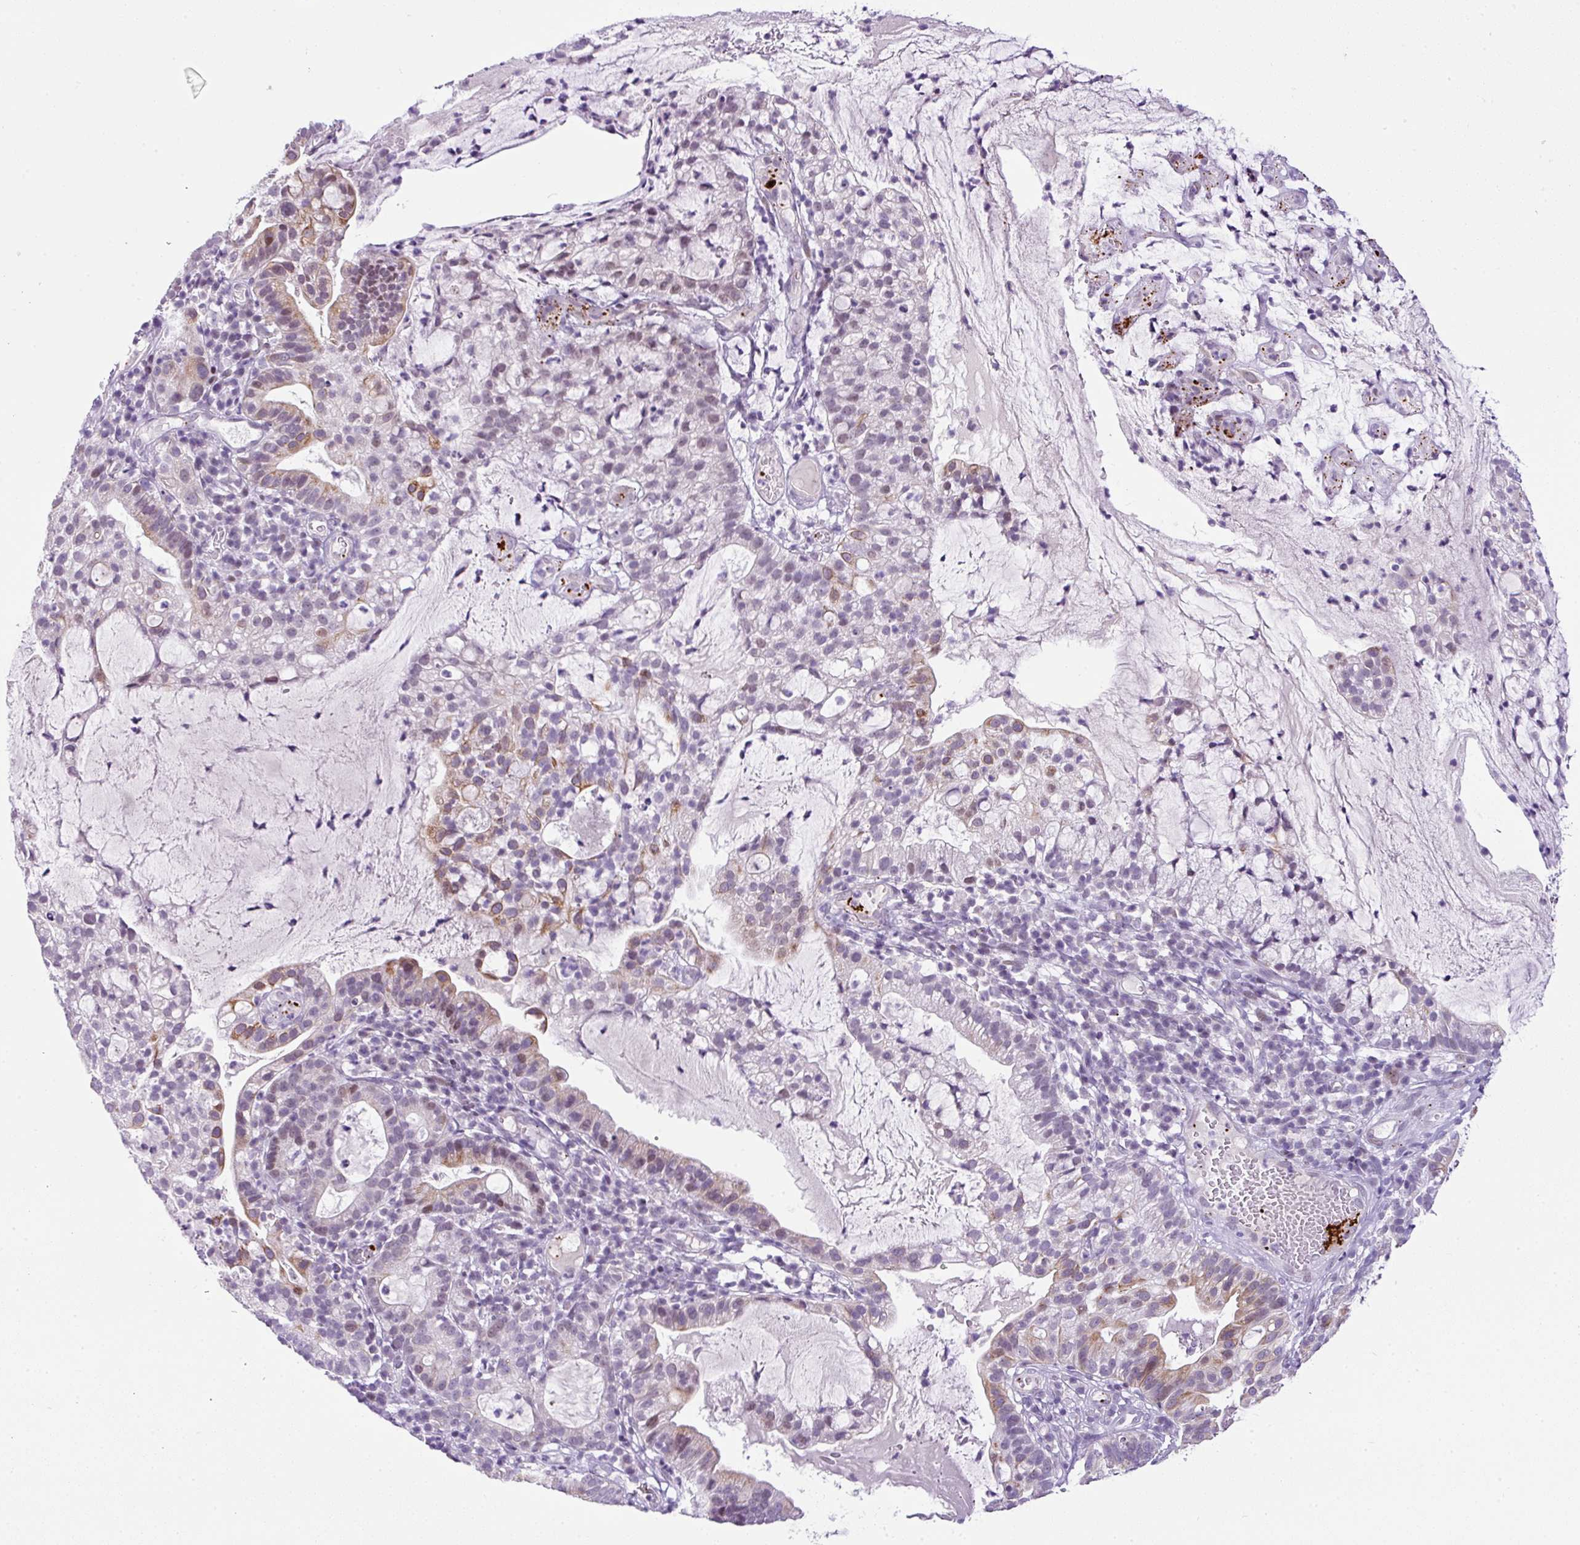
{"staining": {"intensity": "moderate", "quantity": "<25%", "location": "cytoplasmic/membranous"}, "tissue": "cervical cancer", "cell_type": "Tumor cells", "image_type": "cancer", "snomed": [{"axis": "morphology", "description": "Adenocarcinoma, NOS"}, {"axis": "topography", "description": "Cervix"}], "caption": "An image of human adenocarcinoma (cervical) stained for a protein exhibits moderate cytoplasmic/membranous brown staining in tumor cells.", "gene": "CMTM5", "patient": {"sex": "female", "age": 41}}